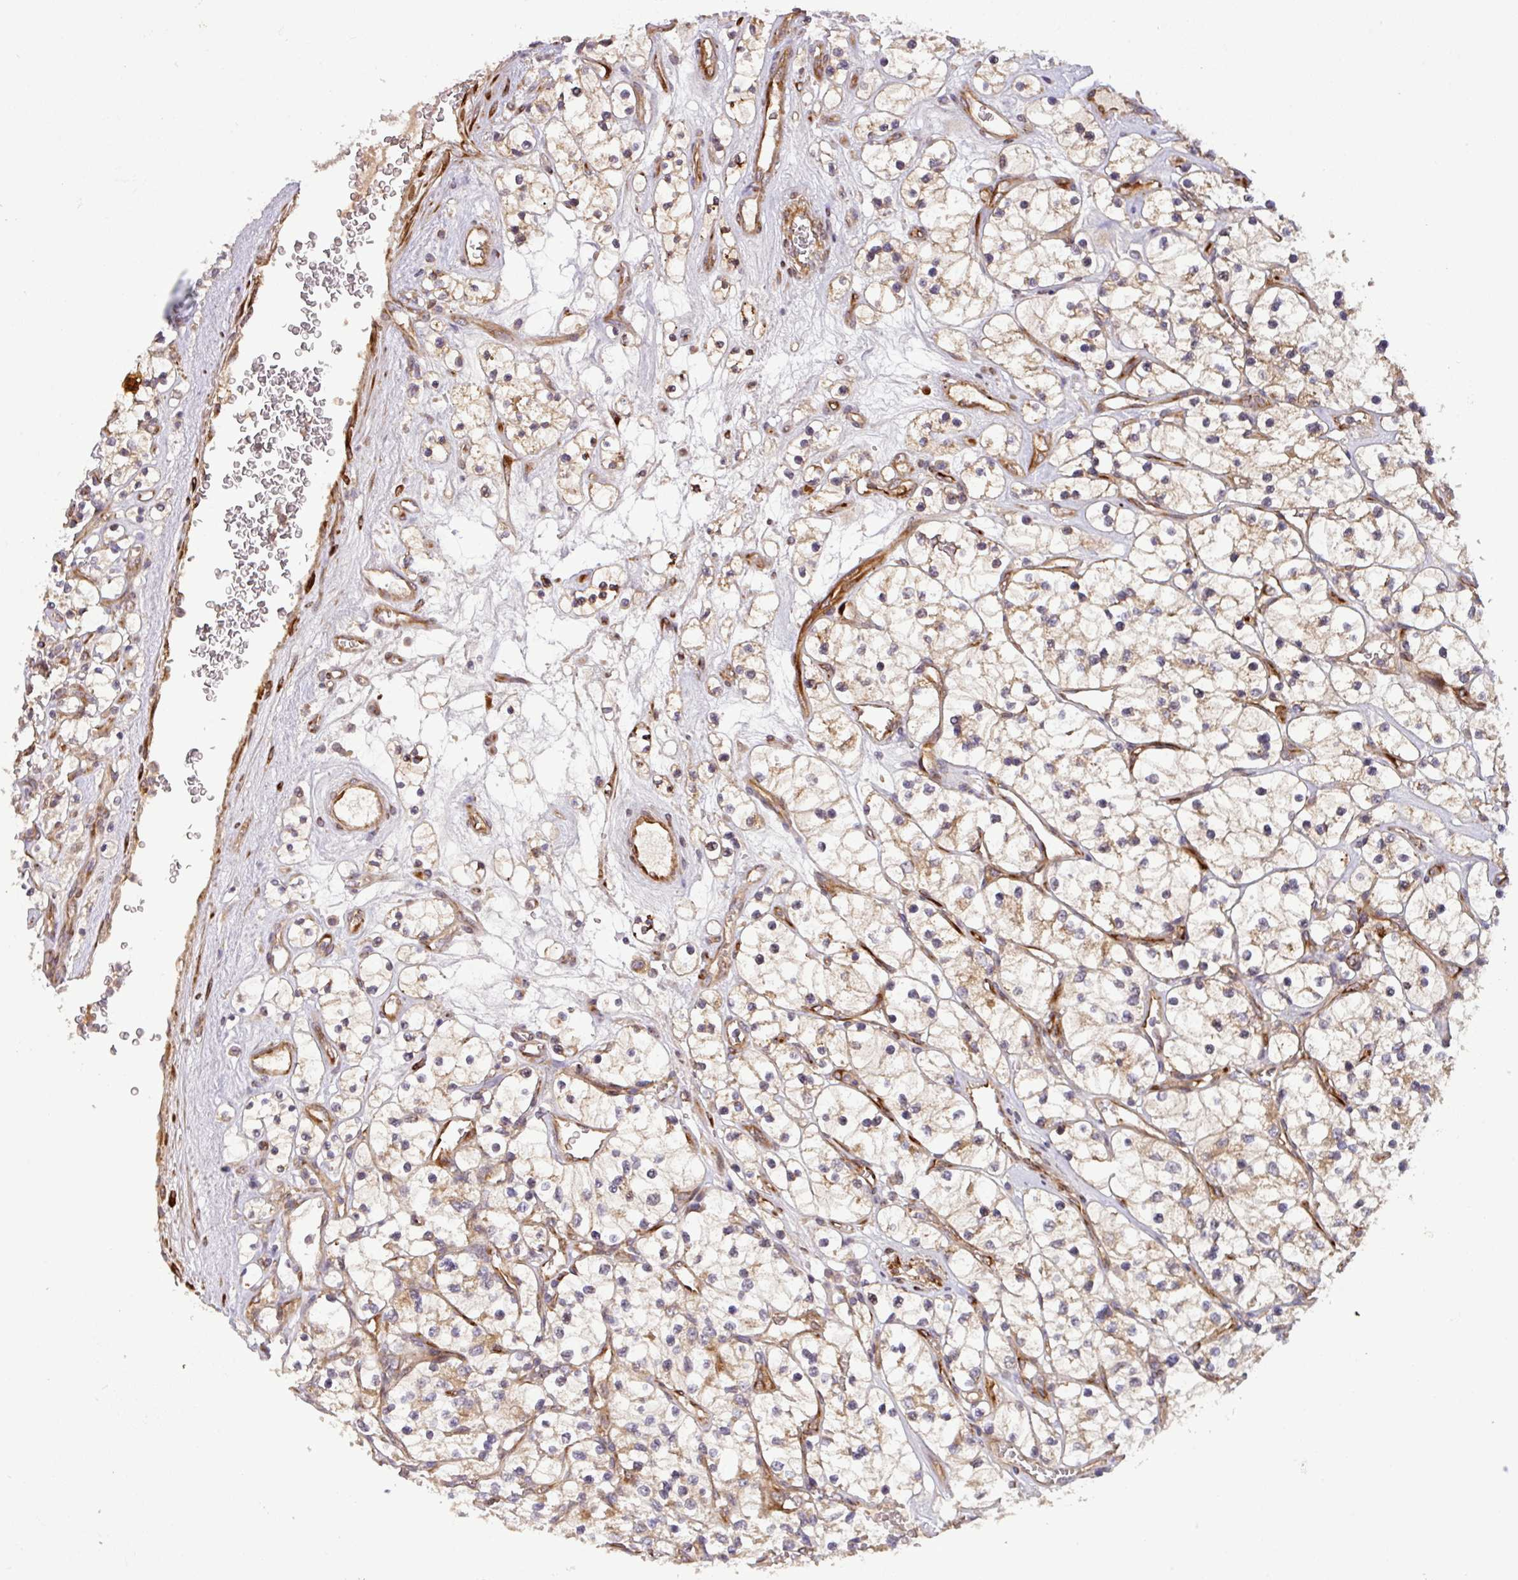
{"staining": {"intensity": "moderate", "quantity": "25%-75%", "location": "cytoplasmic/membranous"}, "tissue": "renal cancer", "cell_type": "Tumor cells", "image_type": "cancer", "snomed": [{"axis": "morphology", "description": "Adenocarcinoma, NOS"}, {"axis": "topography", "description": "Kidney"}], "caption": "Protein expression analysis of human renal cancer (adenocarcinoma) reveals moderate cytoplasmic/membranous expression in about 25%-75% of tumor cells.", "gene": "ART1", "patient": {"sex": "female", "age": 69}}